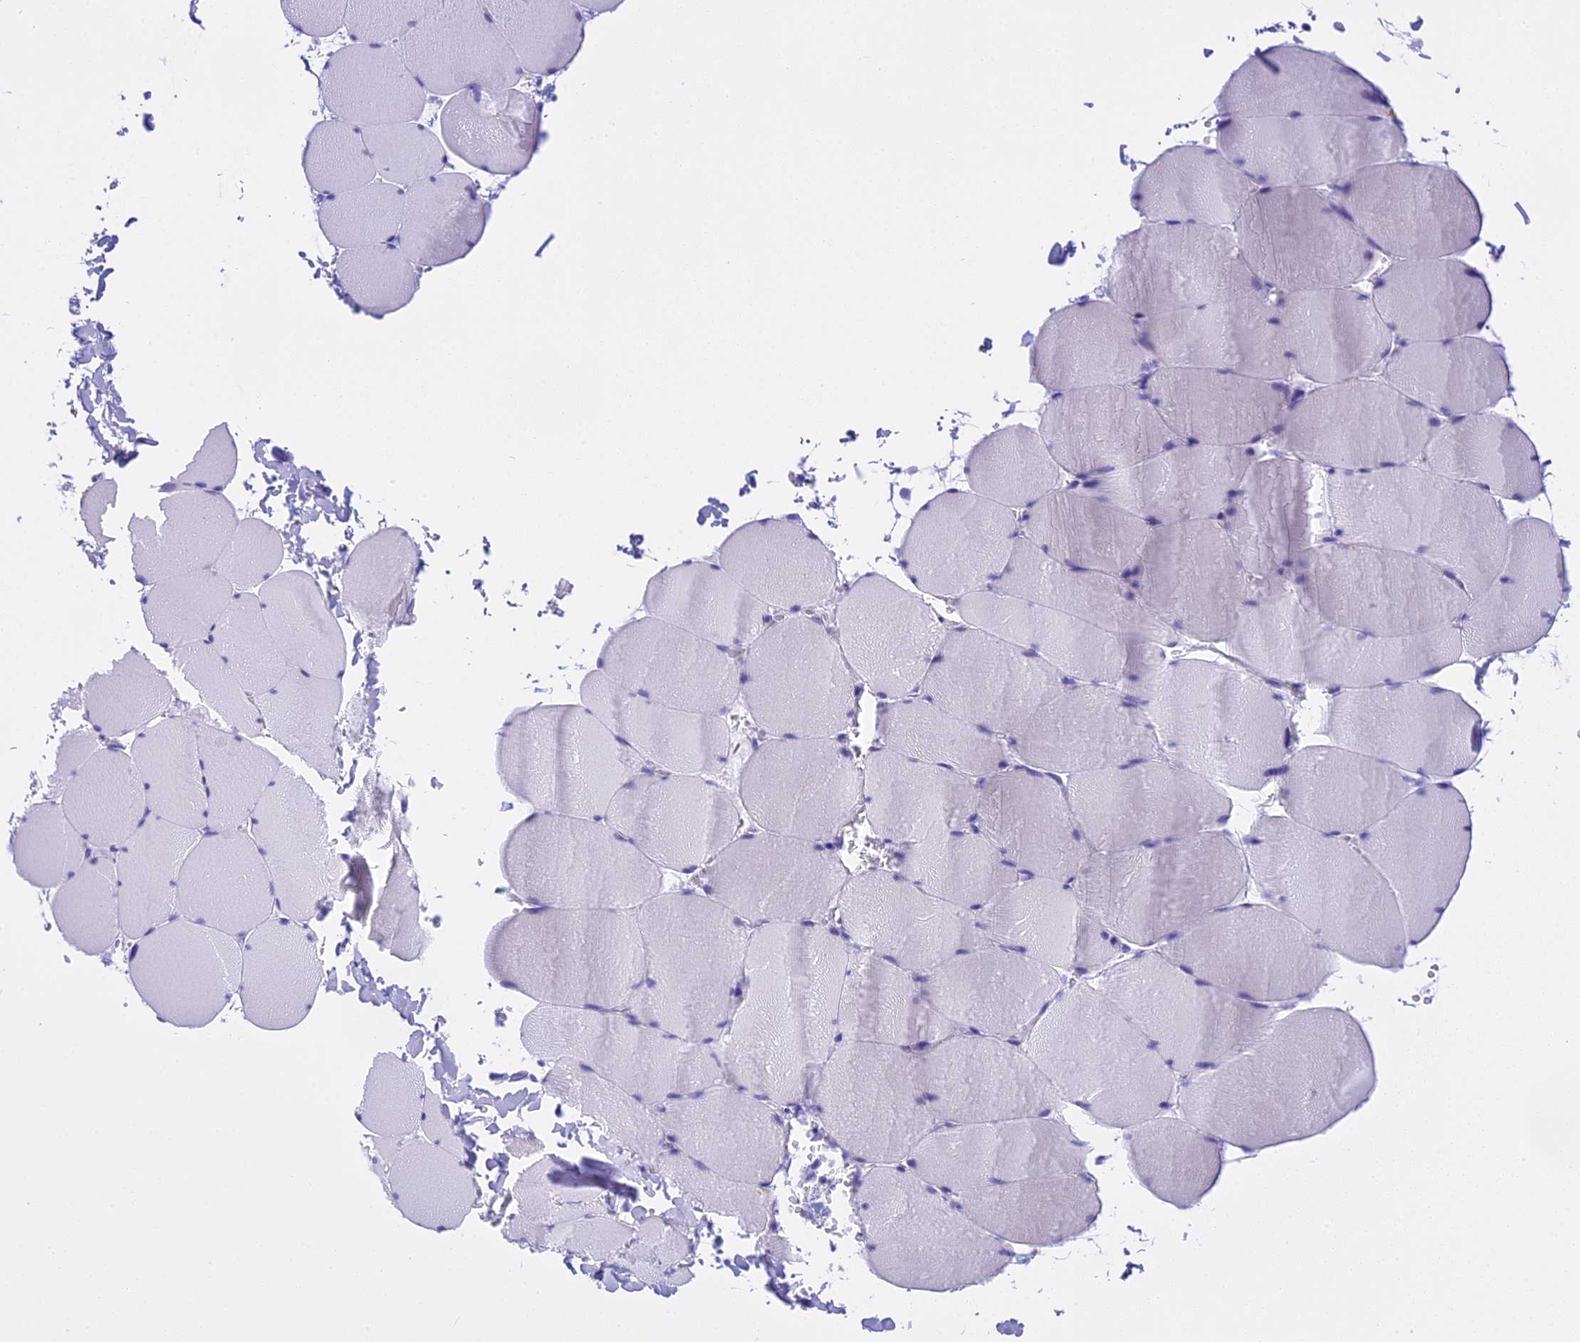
{"staining": {"intensity": "negative", "quantity": "none", "location": "none"}, "tissue": "skeletal muscle", "cell_type": "Myocytes", "image_type": "normal", "snomed": [{"axis": "morphology", "description": "Normal tissue, NOS"}, {"axis": "topography", "description": "Skeletal muscle"}, {"axis": "topography", "description": "Head-Neck"}], "caption": "Immunohistochemistry image of benign skeletal muscle: human skeletal muscle stained with DAB (3,3'-diaminobenzidine) shows no significant protein positivity in myocytes.", "gene": "KCTD14", "patient": {"sex": "male", "age": 66}}